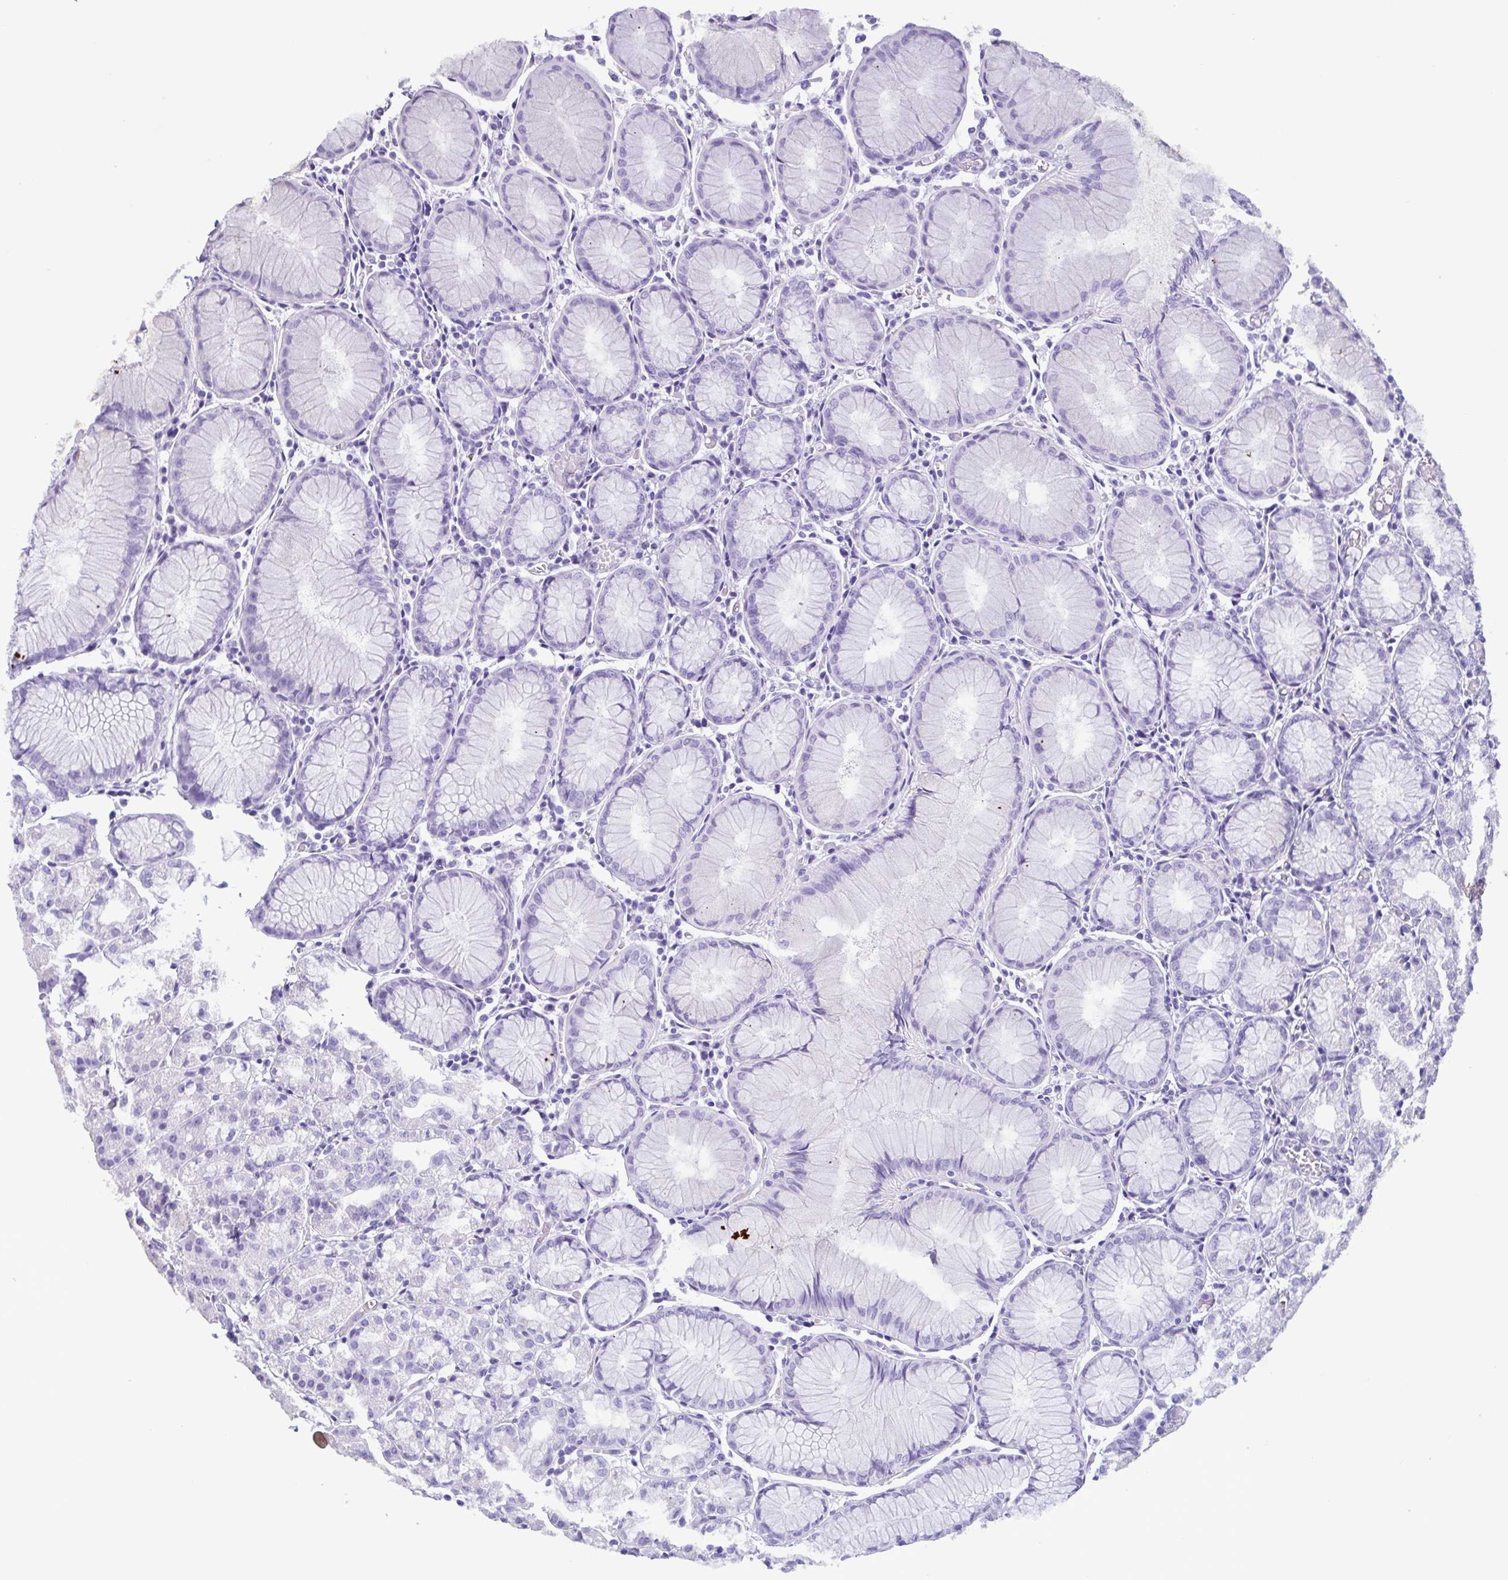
{"staining": {"intensity": "negative", "quantity": "none", "location": "none"}, "tissue": "stomach", "cell_type": "Glandular cells", "image_type": "normal", "snomed": [{"axis": "morphology", "description": "Normal tissue, NOS"}, {"axis": "topography", "description": "Stomach"}], "caption": "An image of stomach stained for a protein demonstrates no brown staining in glandular cells. (DAB IHC, high magnification).", "gene": "LTF", "patient": {"sex": "female", "age": 57}}